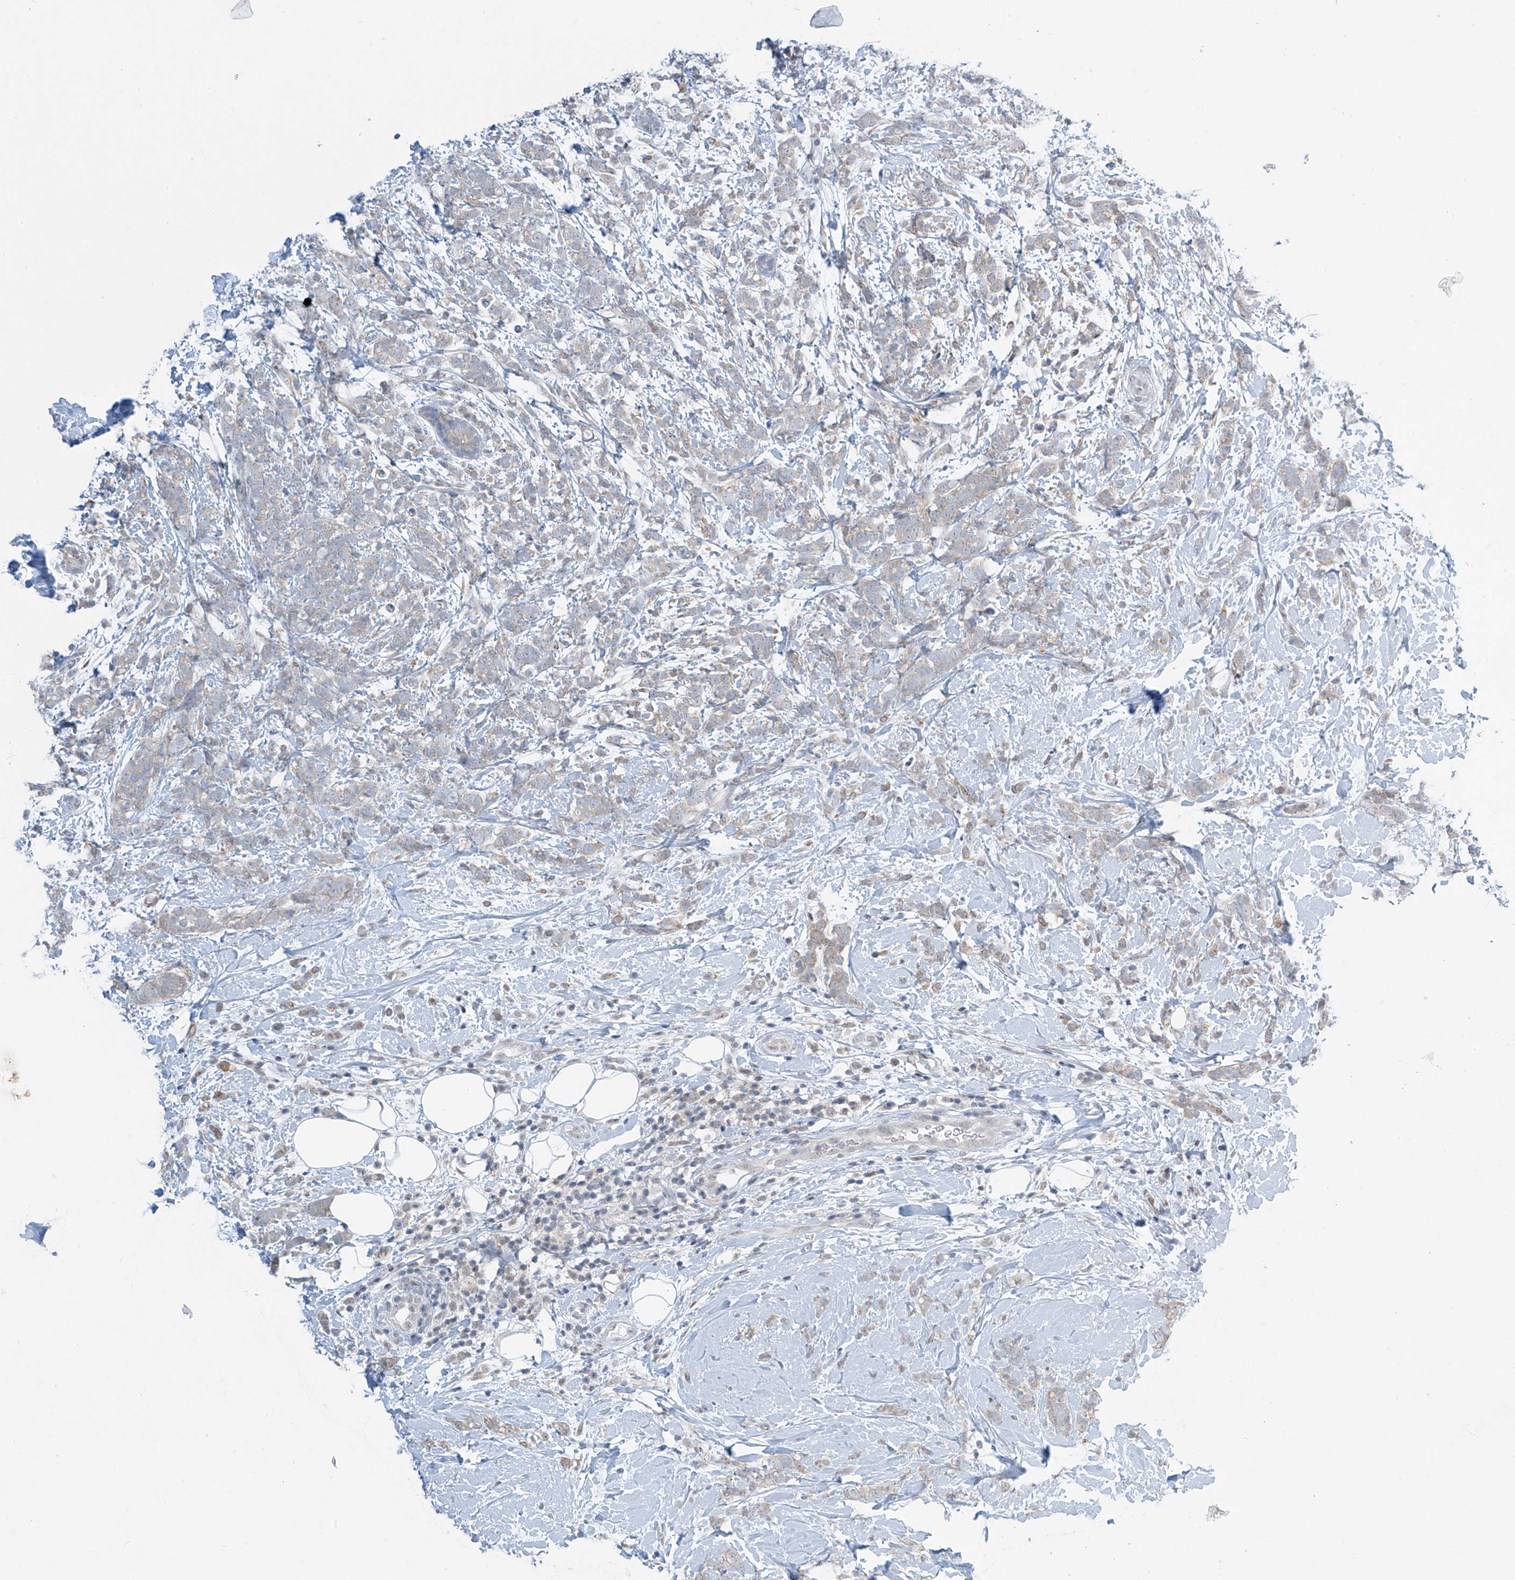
{"staining": {"intensity": "weak", "quantity": "25%-75%", "location": "cytoplasmic/membranous"}, "tissue": "breast cancer", "cell_type": "Tumor cells", "image_type": "cancer", "snomed": [{"axis": "morphology", "description": "Lobular carcinoma"}, {"axis": "topography", "description": "Breast"}], "caption": "DAB (3,3'-diaminobenzidine) immunohistochemical staining of breast lobular carcinoma displays weak cytoplasmic/membranous protein expression in about 25%-75% of tumor cells.", "gene": "APLF", "patient": {"sex": "female", "age": 58}}